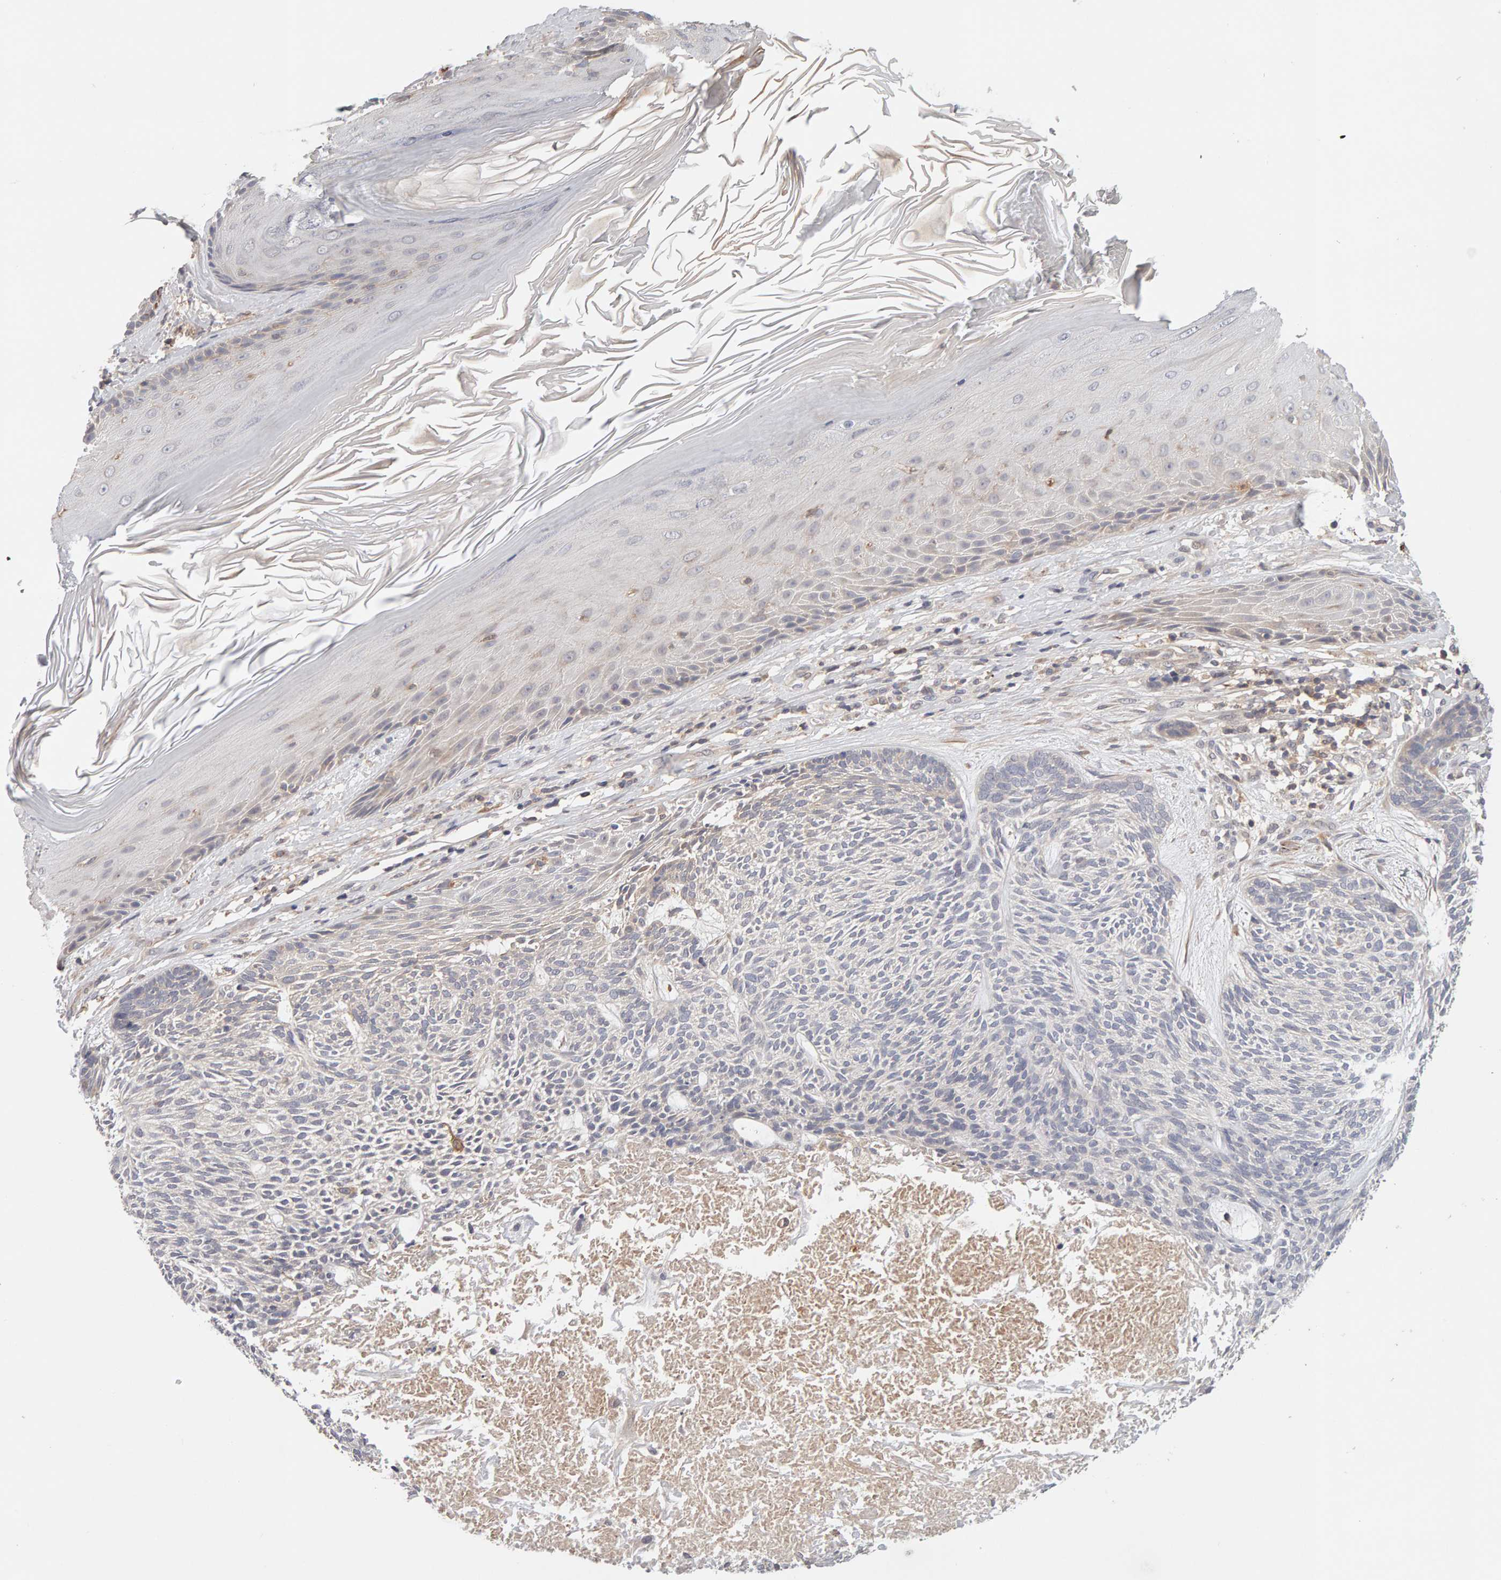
{"staining": {"intensity": "negative", "quantity": "none", "location": "none"}, "tissue": "skin cancer", "cell_type": "Tumor cells", "image_type": "cancer", "snomed": [{"axis": "morphology", "description": "Basal cell carcinoma"}, {"axis": "topography", "description": "Skin"}], "caption": "High power microscopy histopathology image of an immunohistochemistry (IHC) photomicrograph of skin cancer, revealing no significant expression in tumor cells.", "gene": "NUDCD1", "patient": {"sex": "male", "age": 55}}